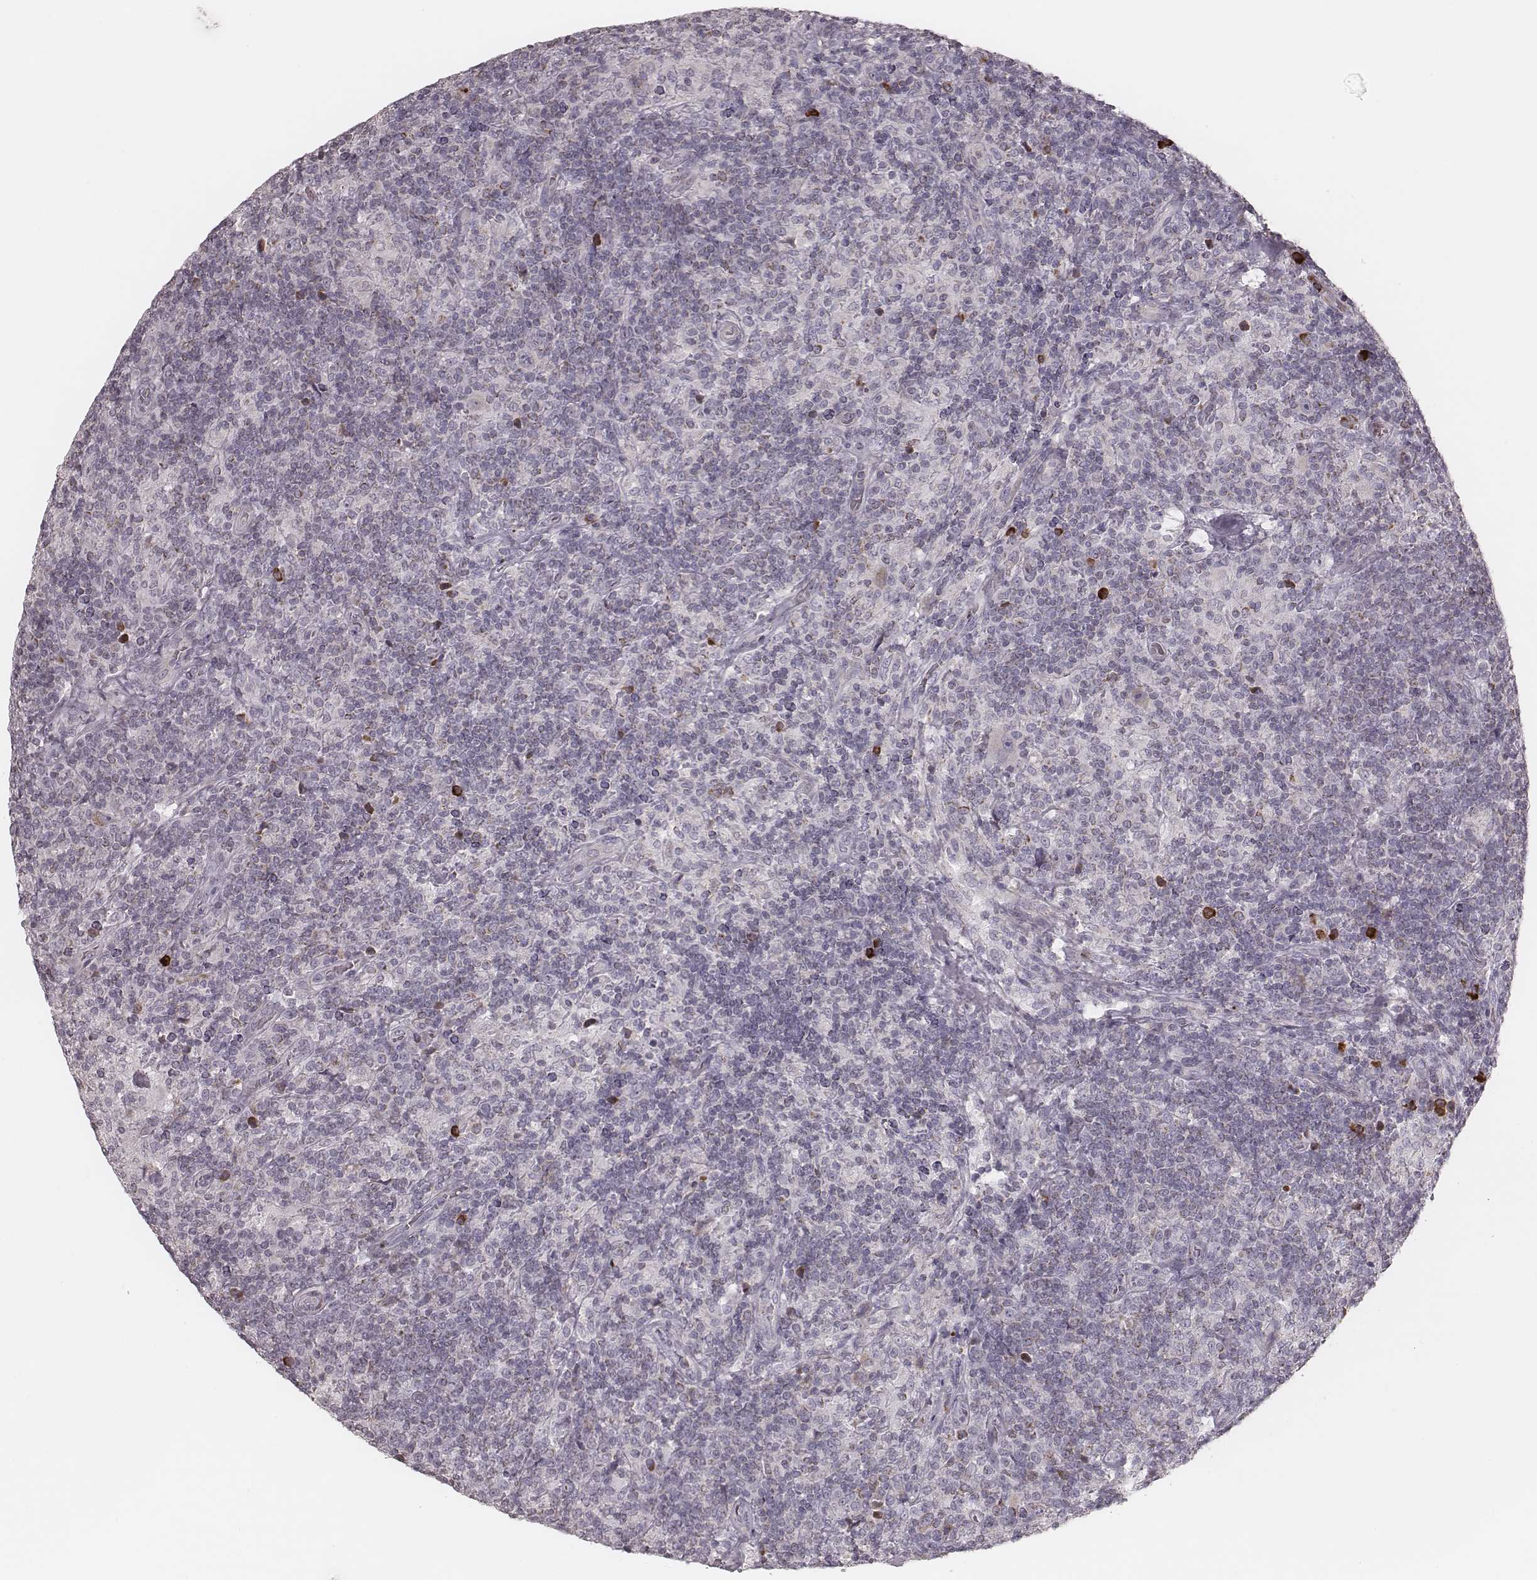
{"staining": {"intensity": "negative", "quantity": "none", "location": "none"}, "tissue": "lymphoma", "cell_type": "Tumor cells", "image_type": "cancer", "snomed": [{"axis": "morphology", "description": "Hodgkin's disease, NOS"}, {"axis": "topography", "description": "Lymph node"}], "caption": "DAB immunohistochemical staining of human lymphoma demonstrates no significant expression in tumor cells.", "gene": "KIF5C", "patient": {"sex": "male", "age": 70}}